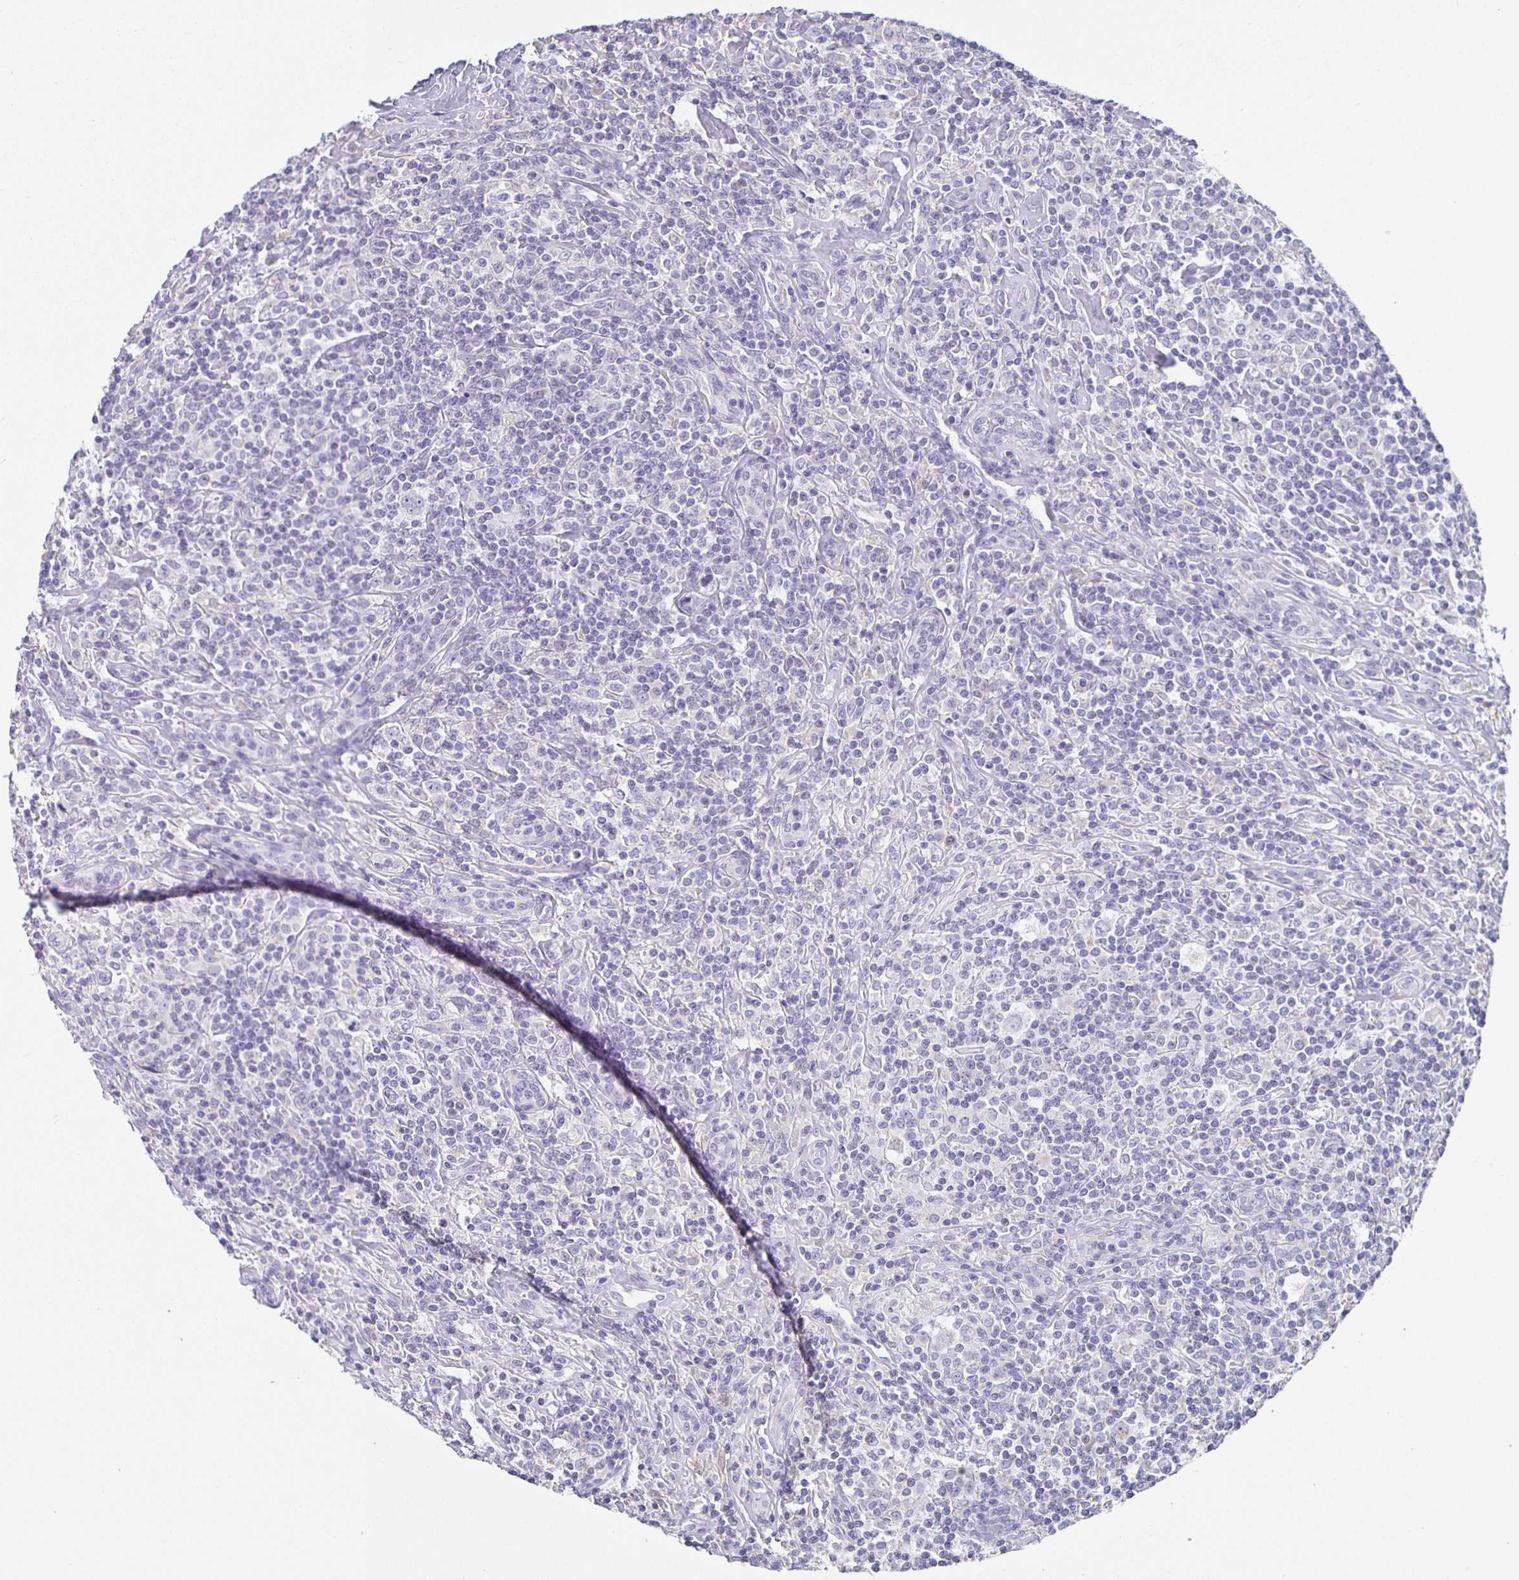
{"staining": {"intensity": "negative", "quantity": "none", "location": "none"}, "tissue": "lymphoma", "cell_type": "Tumor cells", "image_type": "cancer", "snomed": [{"axis": "morphology", "description": "Hodgkin's disease, NOS"}, {"axis": "morphology", "description": "Hodgkin's lymphoma, nodular sclerosis"}, {"axis": "topography", "description": "Lymph node"}], "caption": "The histopathology image exhibits no significant expression in tumor cells of lymphoma.", "gene": "TPPP", "patient": {"sex": "female", "age": 10}}